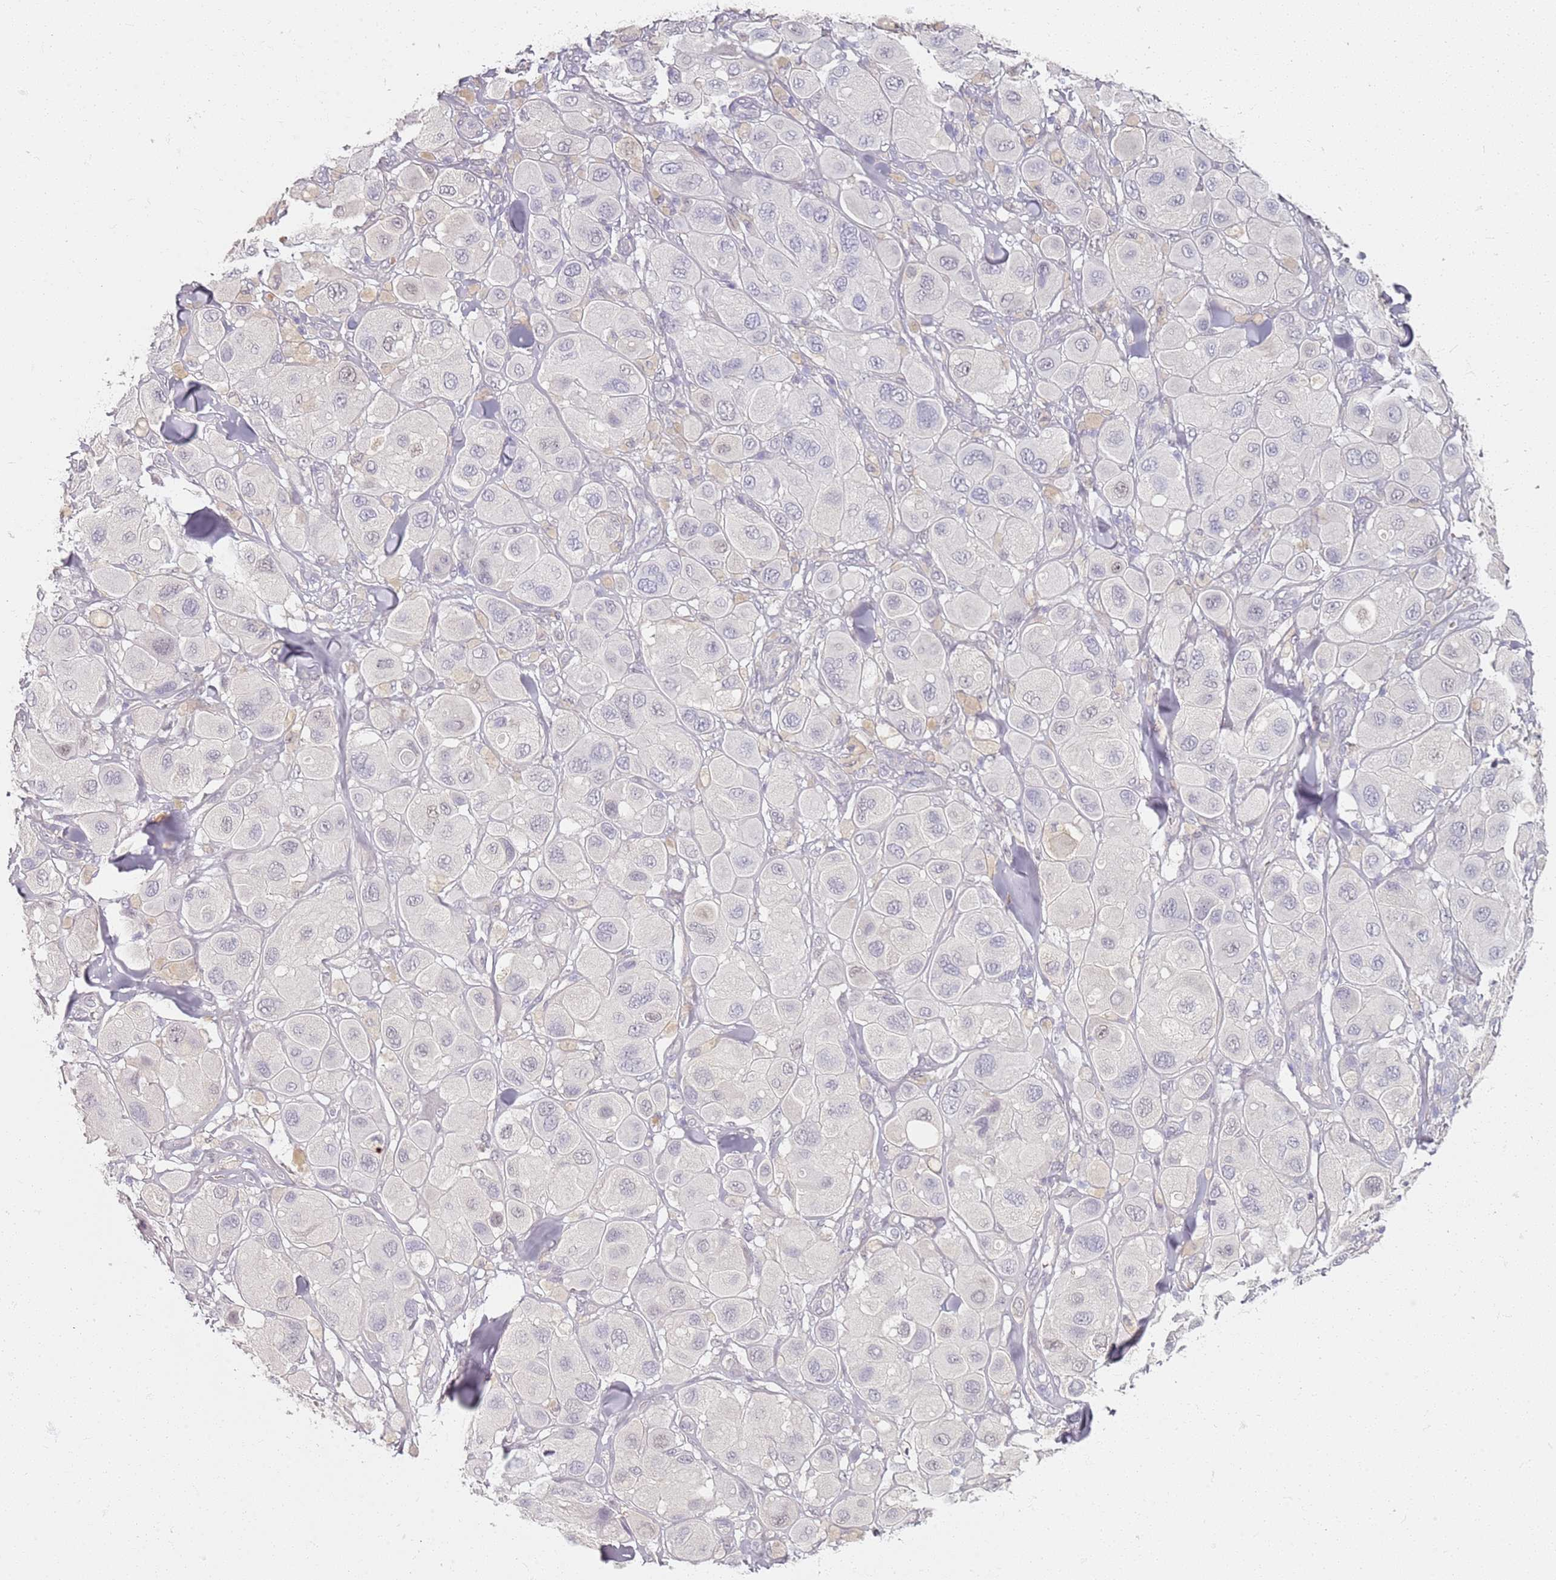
{"staining": {"intensity": "weak", "quantity": "<25%", "location": "nuclear"}, "tissue": "melanoma", "cell_type": "Tumor cells", "image_type": "cancer", "snomed": [{"axis": "morphology", "description": "Malignant melanoma, Metastatic site"}, {"axis": "topography", "description": "Skin"}], "caption": "Immunohistochemistry (IHC) micrograph of malignant melanoma (metastatic site) stained for a protein (brown), which demonstrates no expression in tumor cells. Nuclei are stained in blue.", "gene": "CD40LG", "patient": {"sex": "male", "age": 41}}